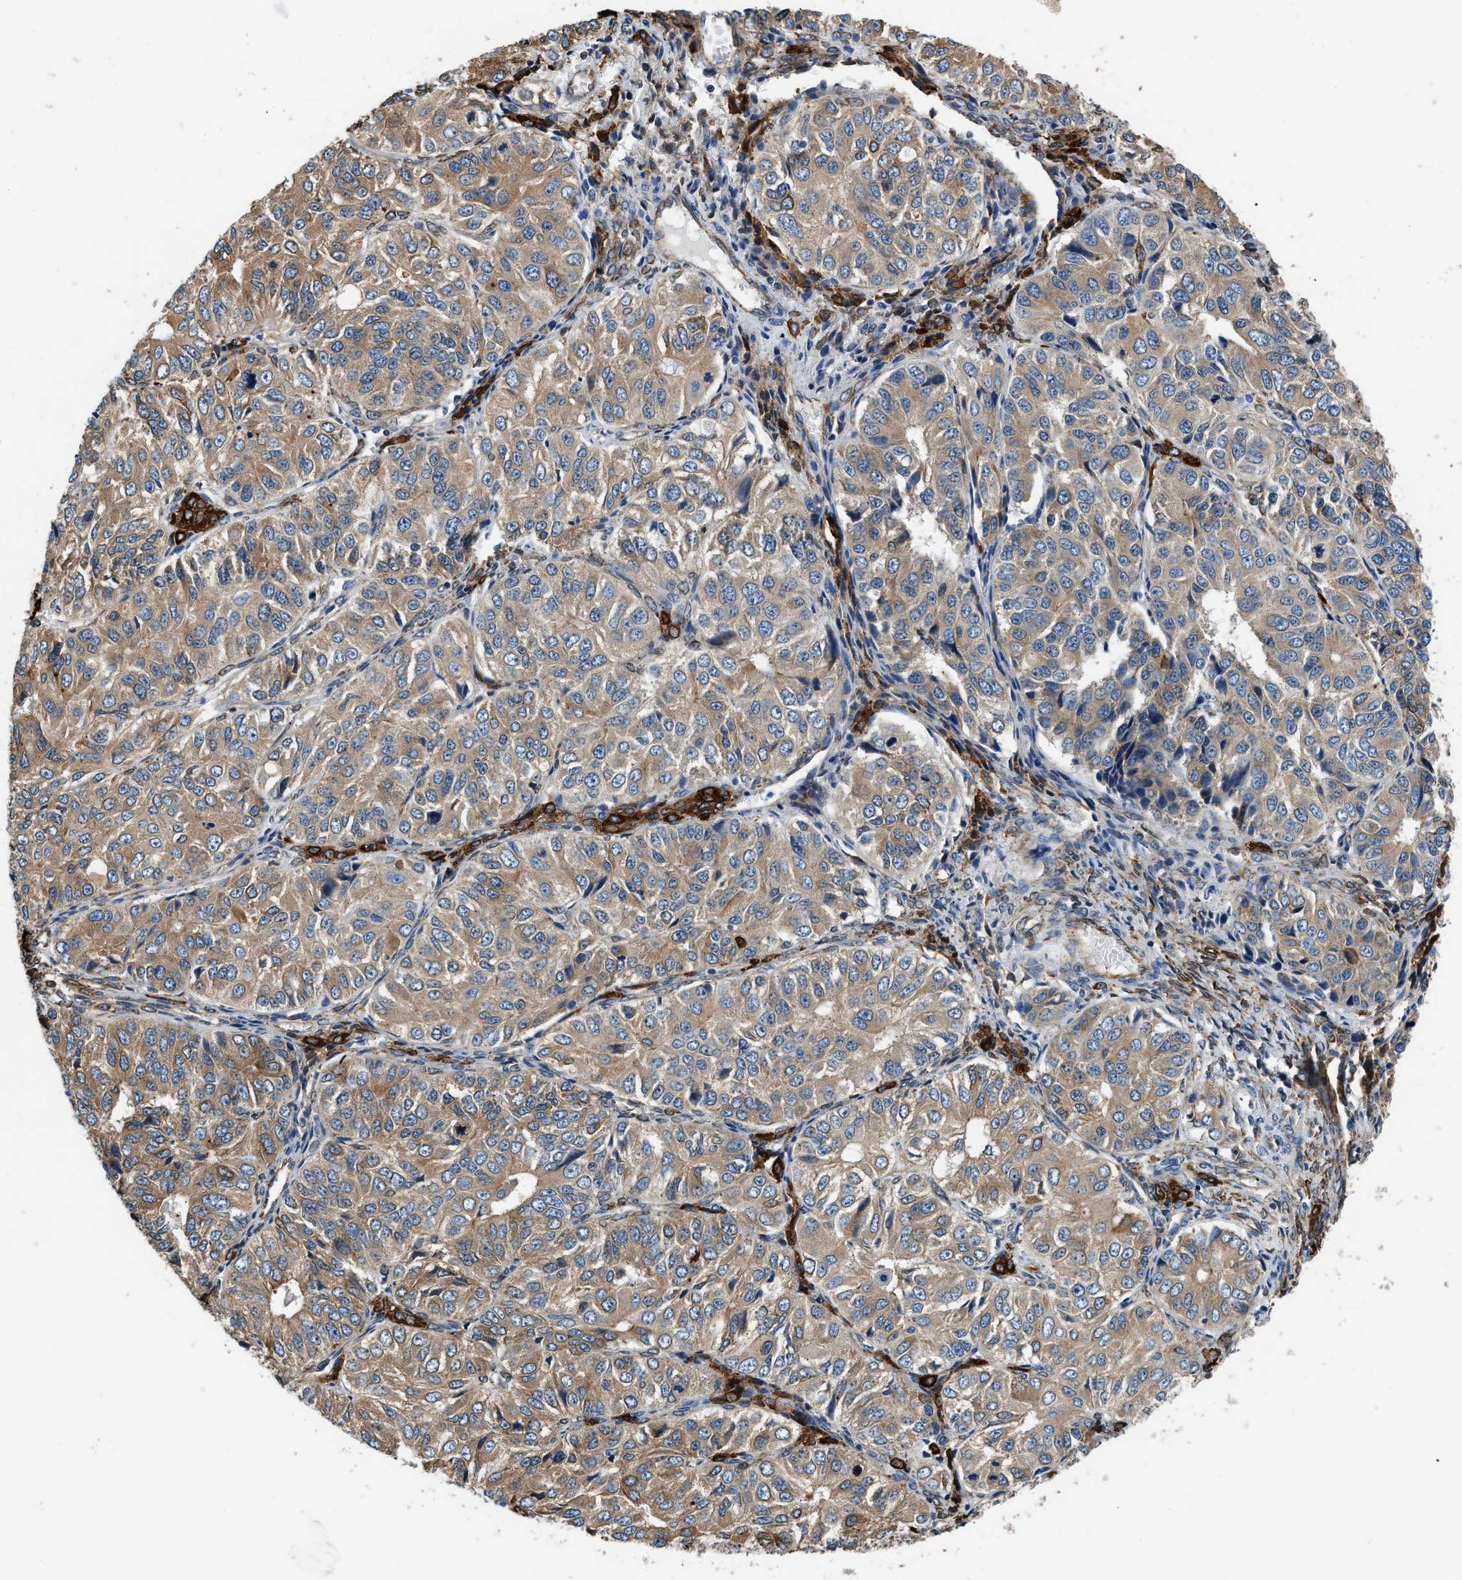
{"staining": {"intensity": "moderate", "quantity": ">75%", "location": "cytoplasmic/membranous"}, "tissue": "ovarian cancer", "cell_type": "Tumor cells", "image_type": "cancer", "snomed": [{"axis": "morphology", "description": "Carcinoma, endometroid"}, {"axis": "topography", "description": "Ovary"}], "caption": "Ovarian cancer (endometroid carcinoma) was stained to show a protein in brown. There is medium levels of moderate cytoplasmic/membranous staining in approximately >75% of tumor cells. (IHC, brightfield microscopy, high magnification).", "gene": "ARL6IP5", "patient": {"sex": "female", "age": 51}}